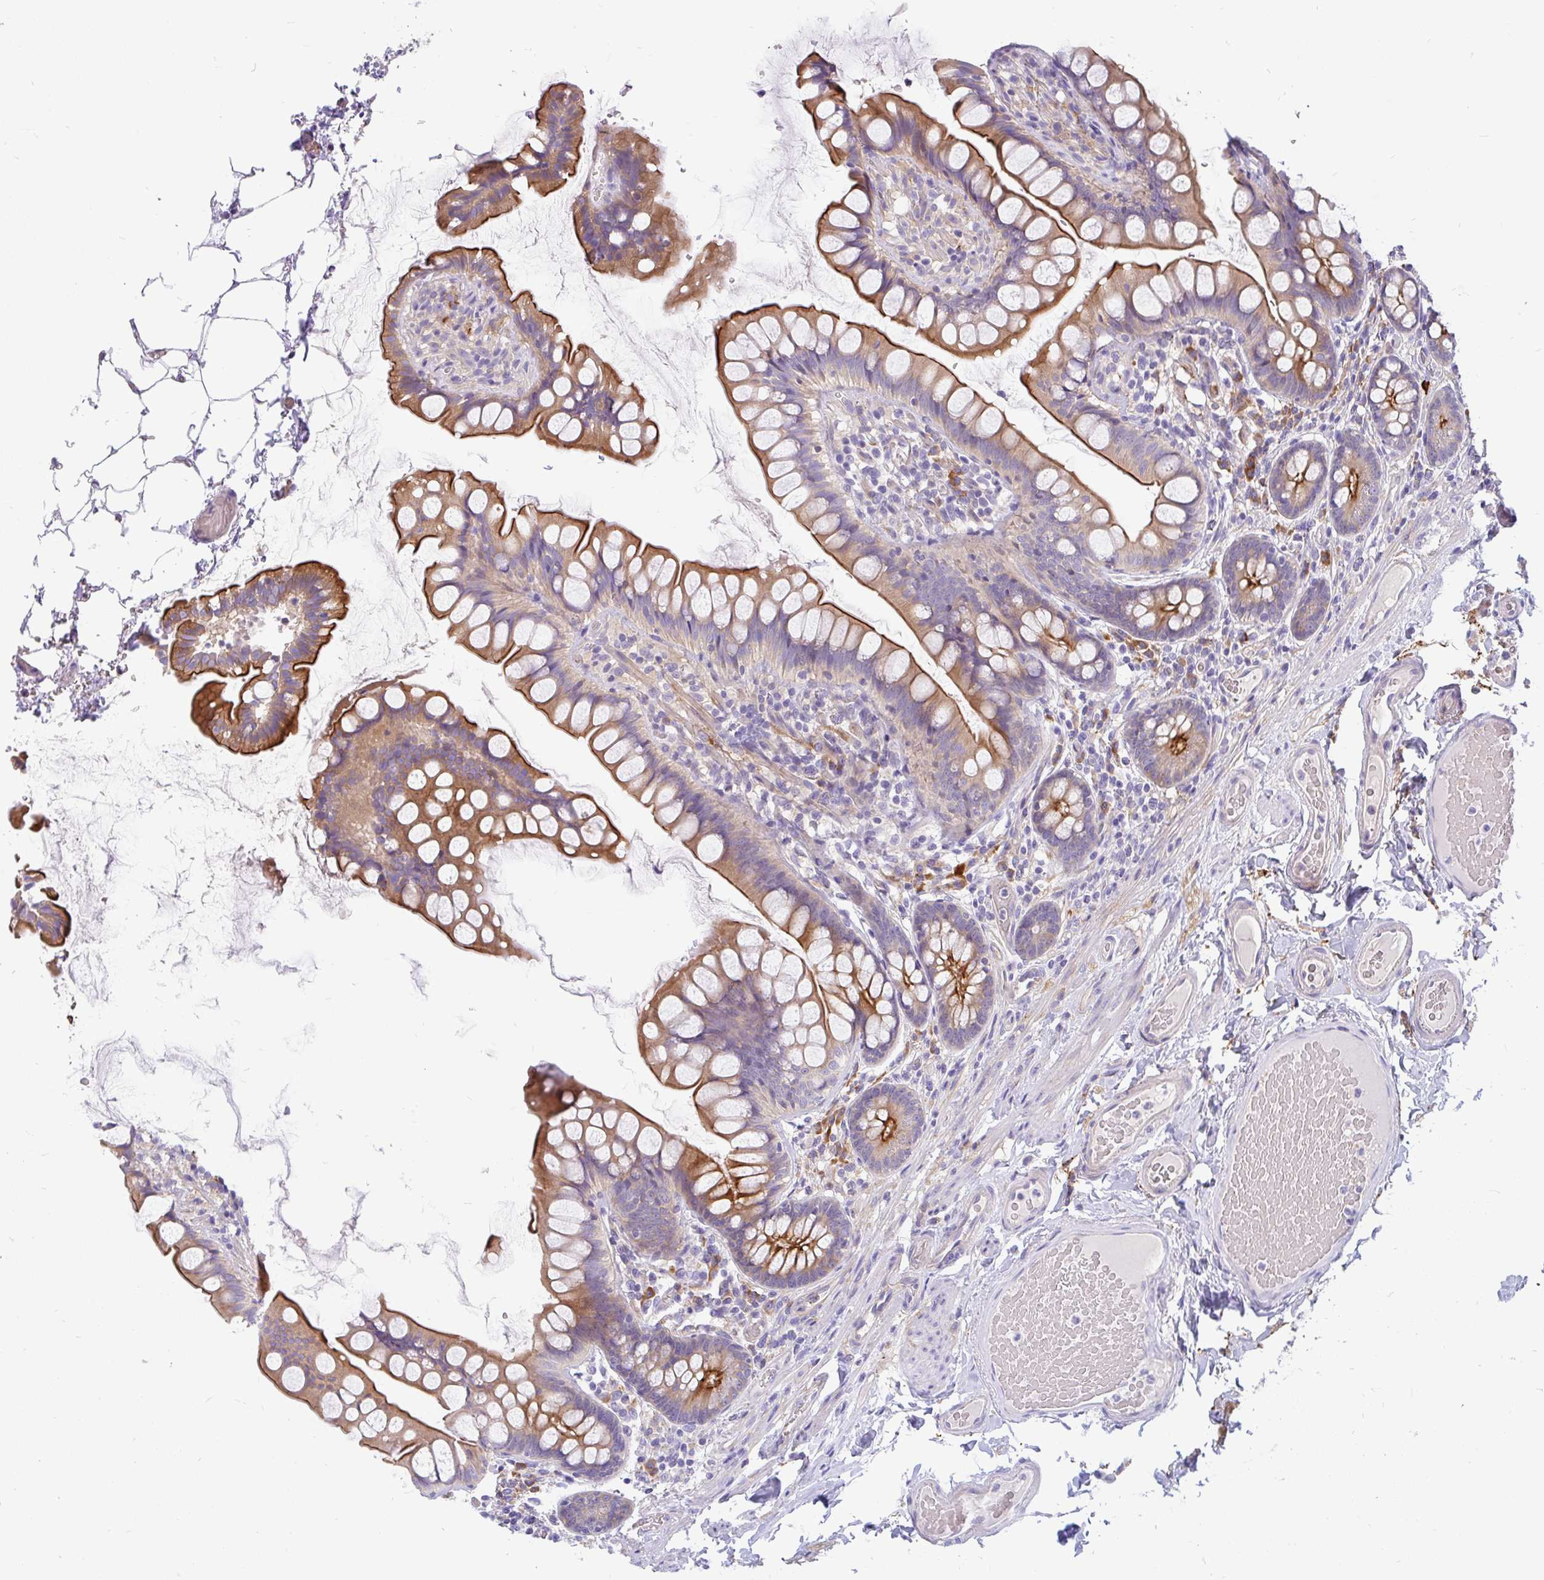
{"staining": {"intensity": "strong", "quantity": ">75%", "location": "cytoplasmic/membranous"}, "tissue": "small intestine", "cell_type": "Glandular cells", "image_type": "normal", "snomed": [{"axis": "morphology", "description": "Normal tissue, NOS"}, {"axis": "topography", "description": "Small intestine"}], "caption": "Protein staining of benign small intestine demonstrates strong cytoplasmic/membranous staining in about >75% of glandular cells.", "gene": "LRRC26", "patient": {"sex": "male", "age": 70}}